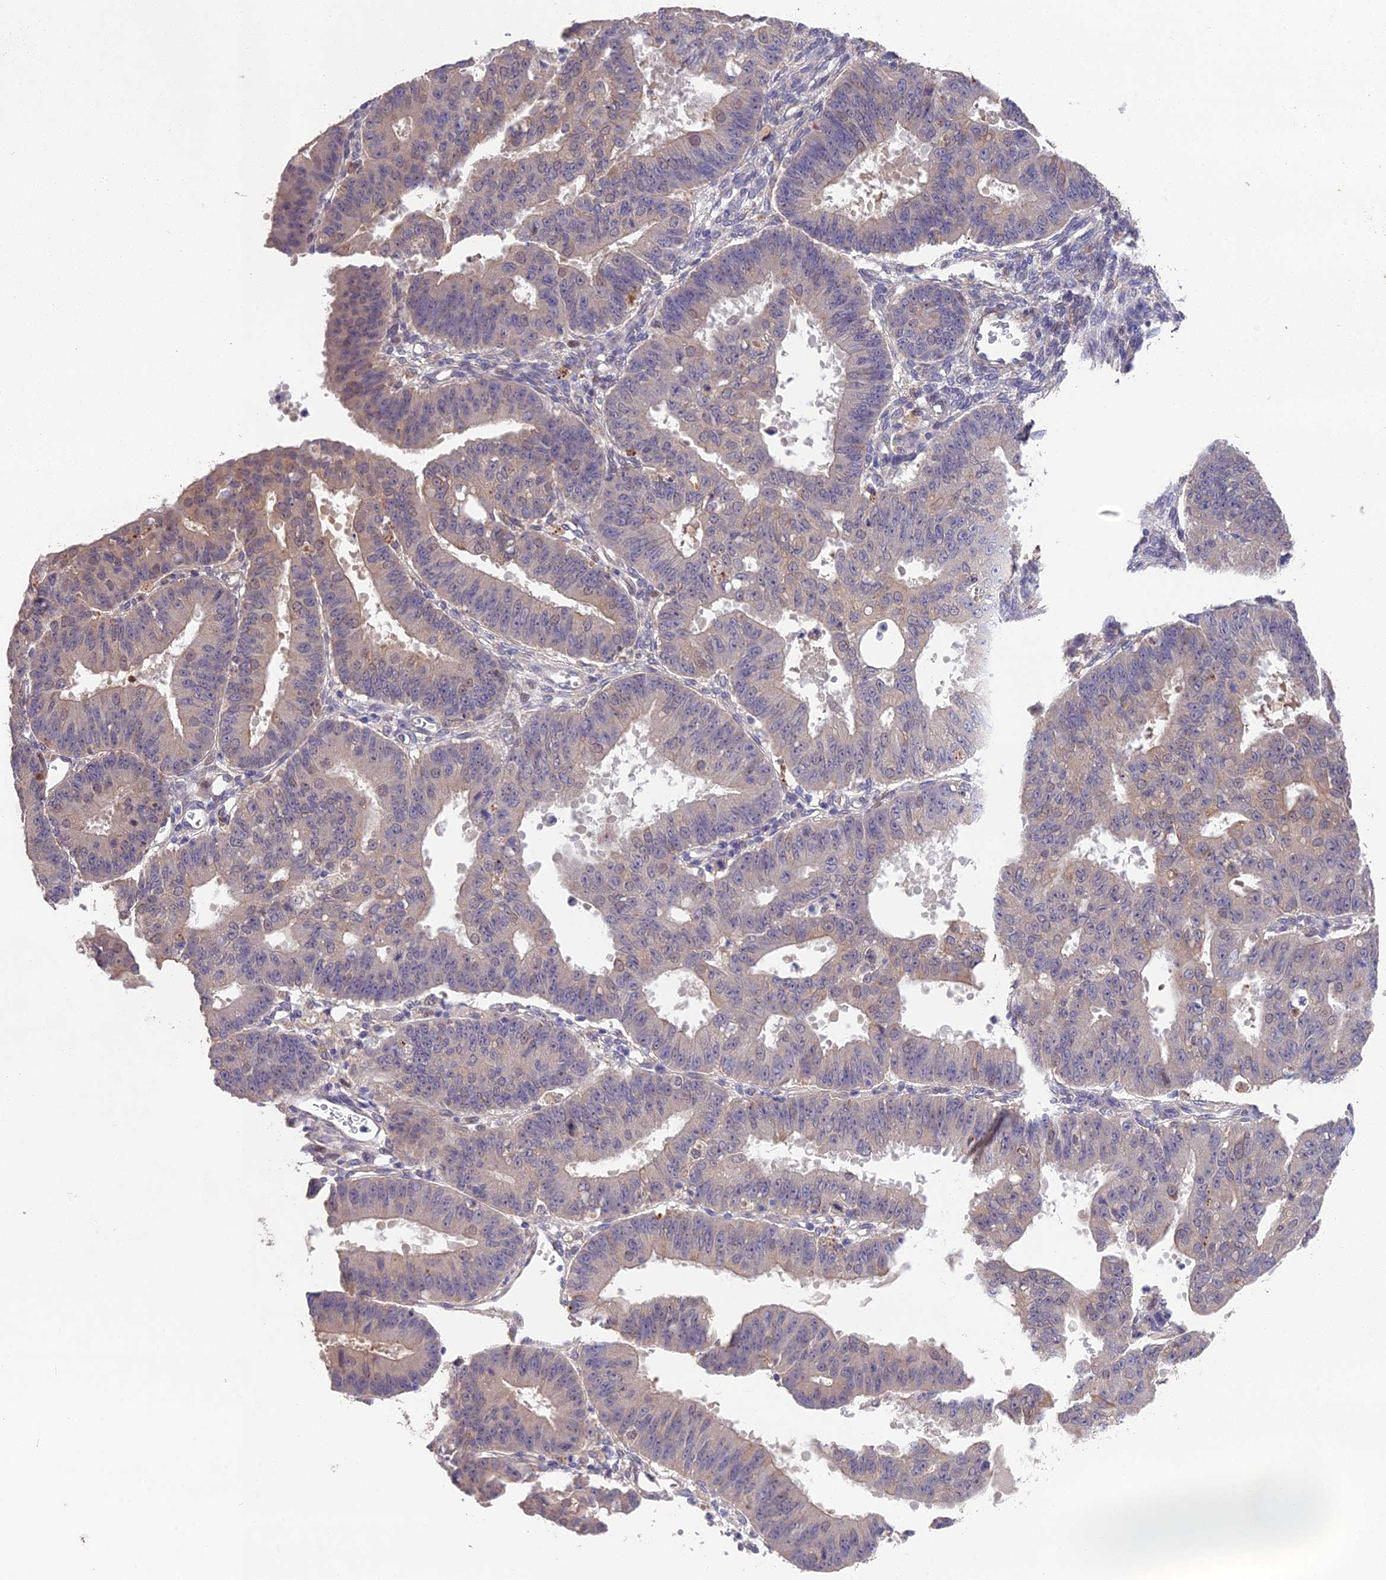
{"staining": {"intensity": "negative", "quantity": "none", "location": "none"}, "tissue": "ovarian cancer", "cell_type": "Tumor cells", "image_type": "cancer", "snomed": [{"axis": "morphology", "description": "Carcinoma, endometroid"}, {"axis": "topography", "description": "Appendix"}, {"axis": "topography", "description": "Ovary"}], "caption": "Immunohistochemistry of human ovarian endometroid carcinoma displays no positivity in tumor cells.", "gene": "PUS10", "patient": {"sex": "female", "age": 42}}